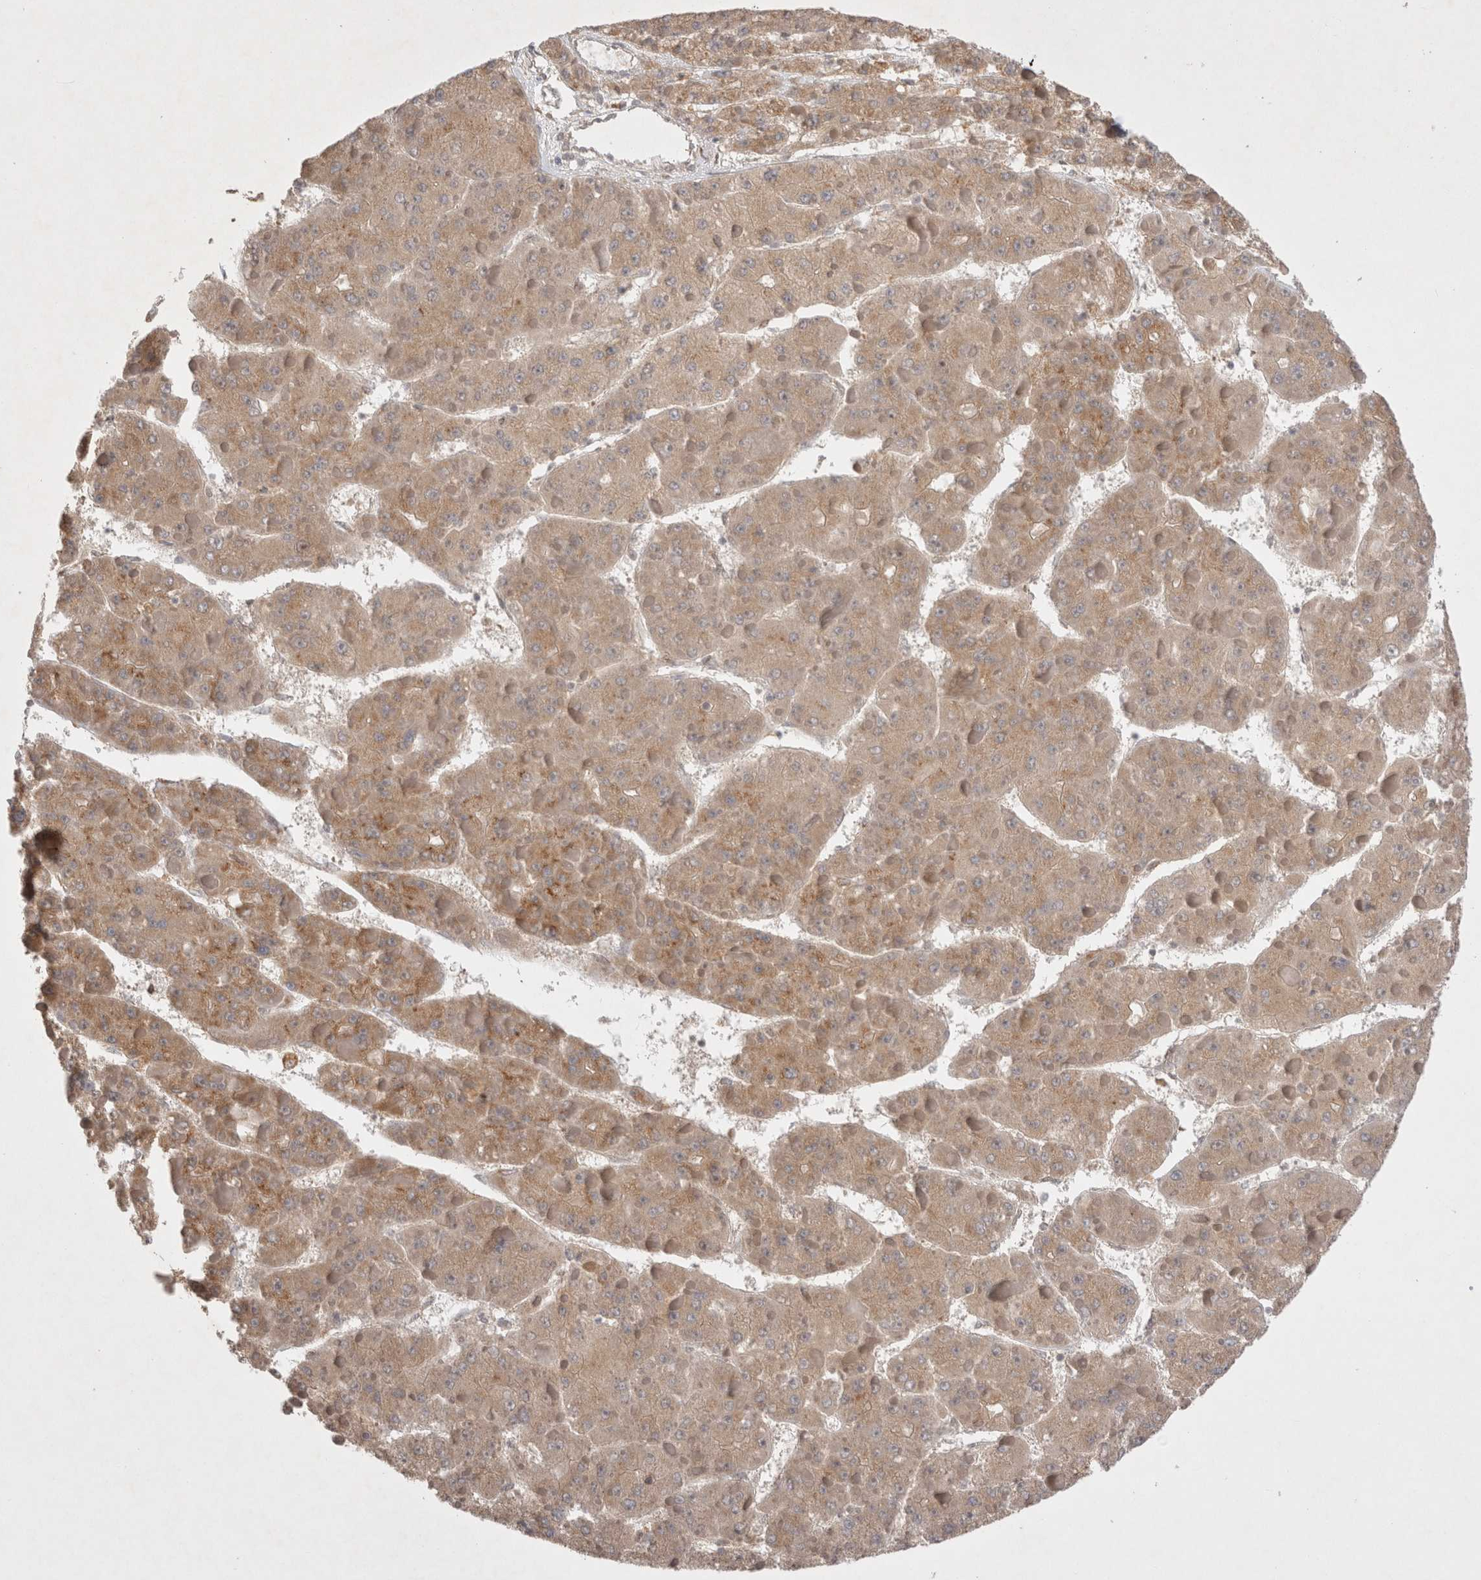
{"staining": {"intensity": "moderate", "quantity": ">75%", "location": "cytoplasmic/membranous"}, "tissue": "liver cancer", "cell_type": "Tumor cells", "image_type": "cancer", "snomed": [{"axis": "morphology", "description": "Carcinoma, Hepatocellular, NOS"}, {"axis": "topography", "description": "Liver"}], "caption": "IHC image of human liver hepatocellular carcinoma stained for a protein (brown), which demonstrates medium levels of moderate cytoplasmic/membranous staining in about >75% of tumor cells.", "gene": "NPC1", "patient": {"sex": "female", "age": 73}}